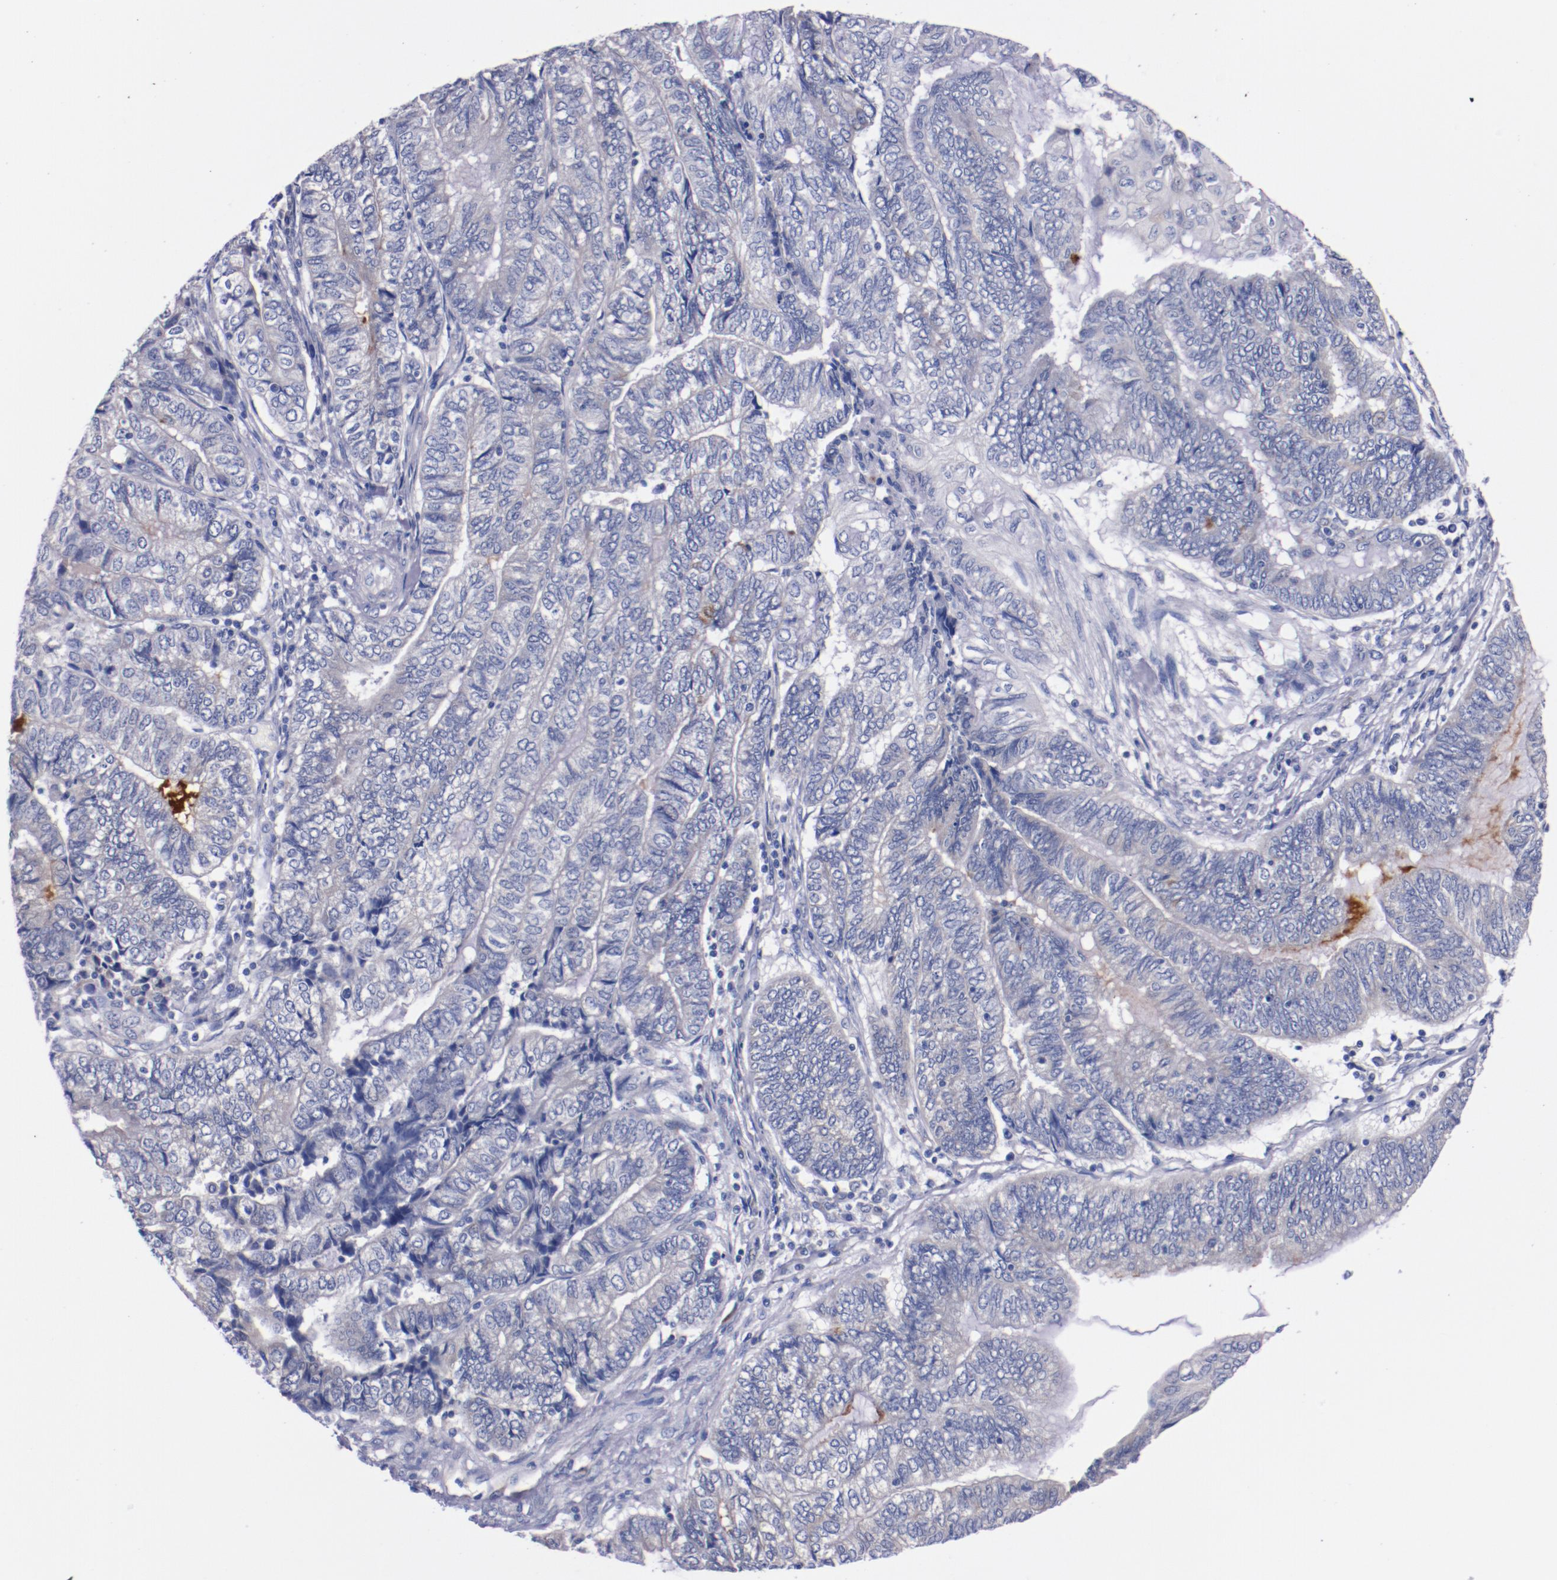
{"staining": {"intensity": "negative", "quantity": "none", "location": "none"}, "tissue": "endometrial cancer", "cell_type": "Tumor cells", "image_type": "cancer", "snomed": [{"axis": "morphology", "description": "Adenocarcinoma, NOS"}, {"axis": "topography", "description": "Uterus"}, {"axis": "topography", "description": "Endometrium"}], "caption": "DAB immunohistochemical staining of endometrial adenocarcinoma displays no significant positivity in tumor cells.", "gene": "CNTNAP2", "patient": {"sex": "female", "age": 70}}